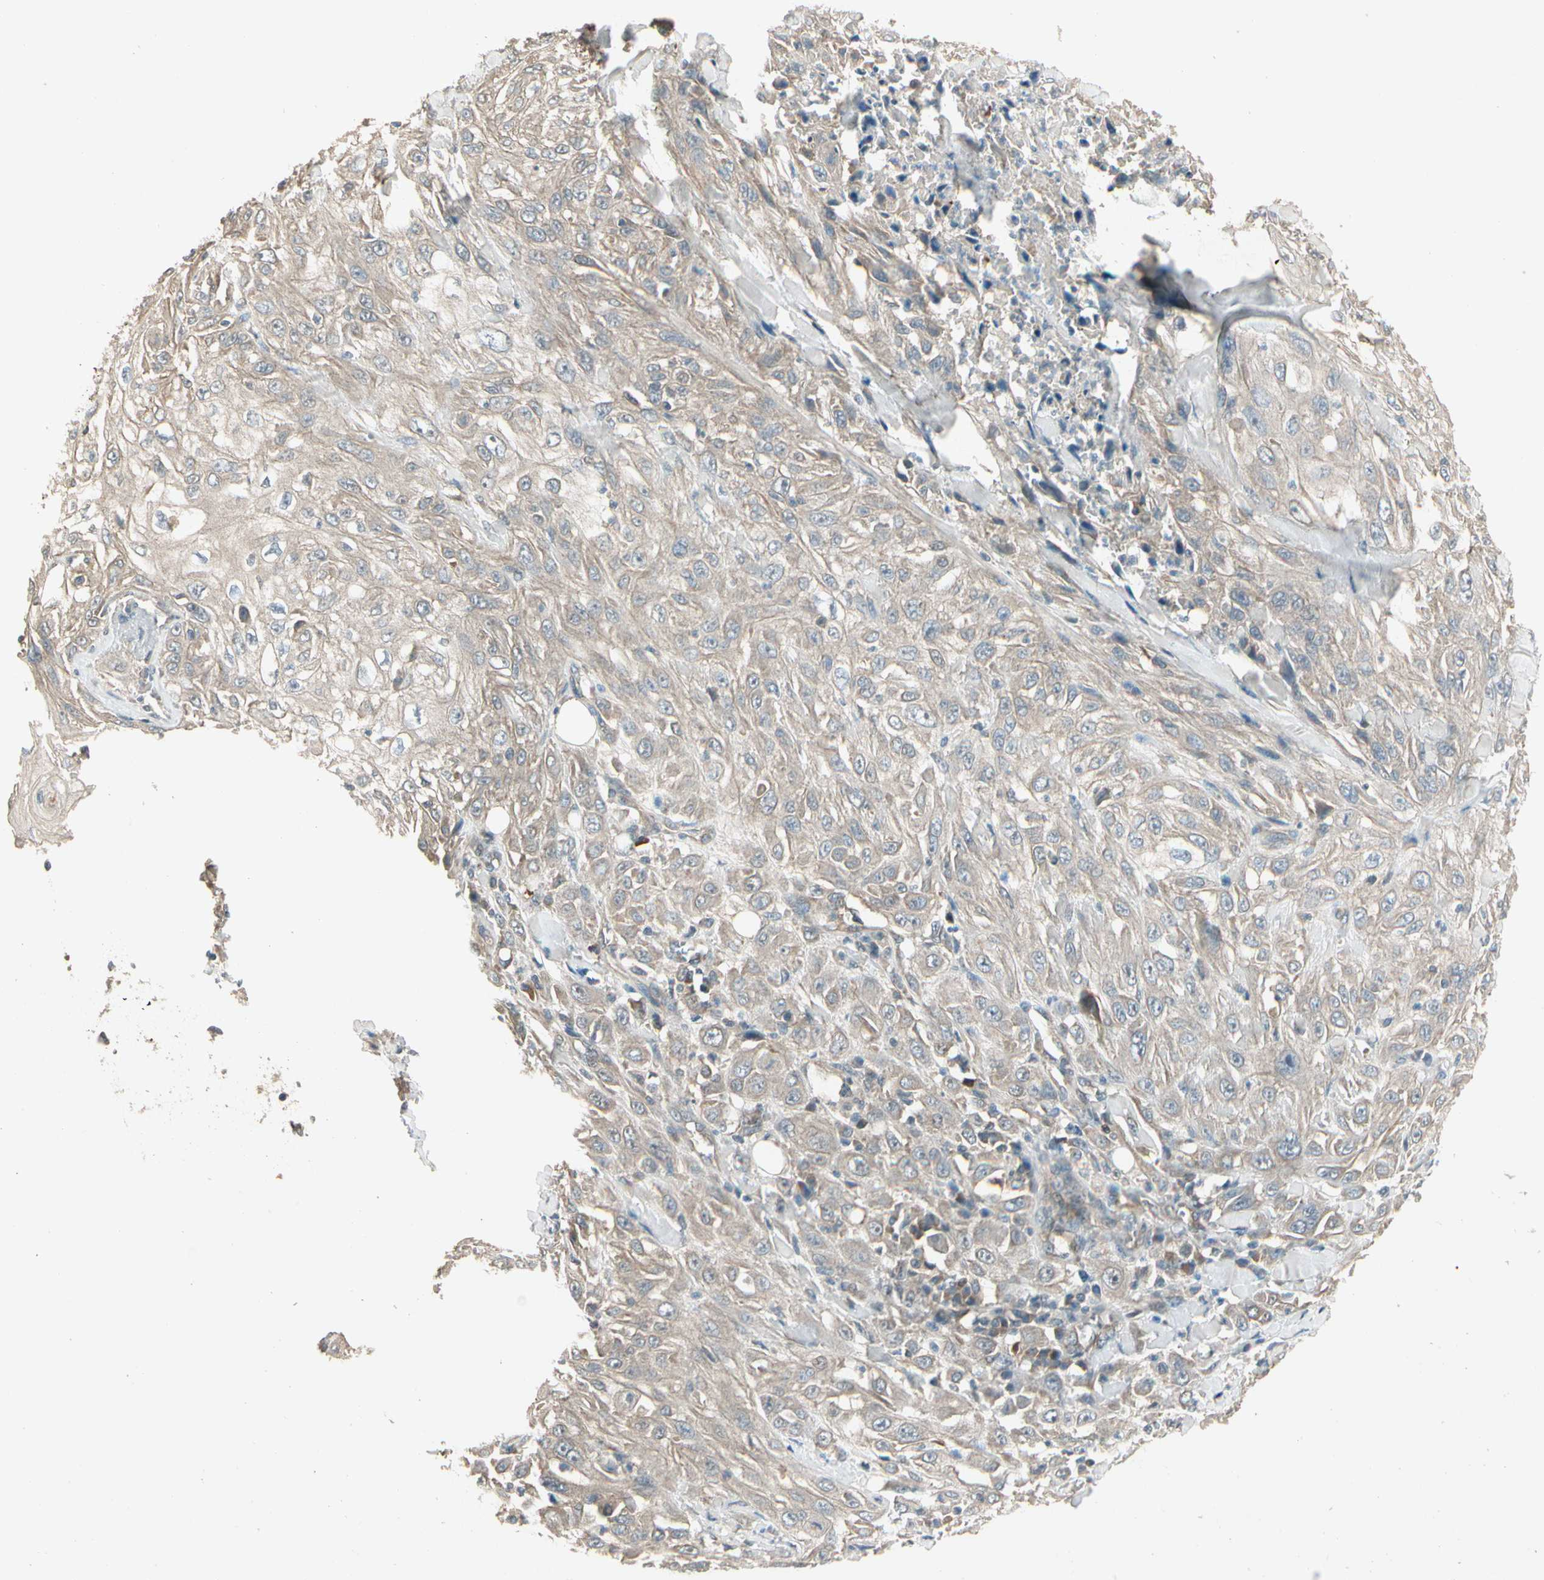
{"staining": {"intensity": "weak", "quantity": ">75%", "location": "cytoplasmic/membranous"}, "tissue": "skin cancer", "cell_type": "Tumor cells", "image_type": "cancer", "snomed": [{"axis": "morphology", "description": "Squamous cell carcinoma, NOS"}, {"axis": "morphology", "description": "Squamous cell carcinoma, metastatic, NOS"}, {"axis": "topography", "description": "Skin"}, {"axis": "topography", "description": "Lymph node"}], "caption": "A high-resolution histopathology image shows immunohistochemistry (IHC) staining of skin squamous cell carcinoma, which displays weak cytoplasmic/membranous positivity in about >75% of tumor cells.", "gene": "ACVR1", "patient": {"sex": "male", "age": 75}}